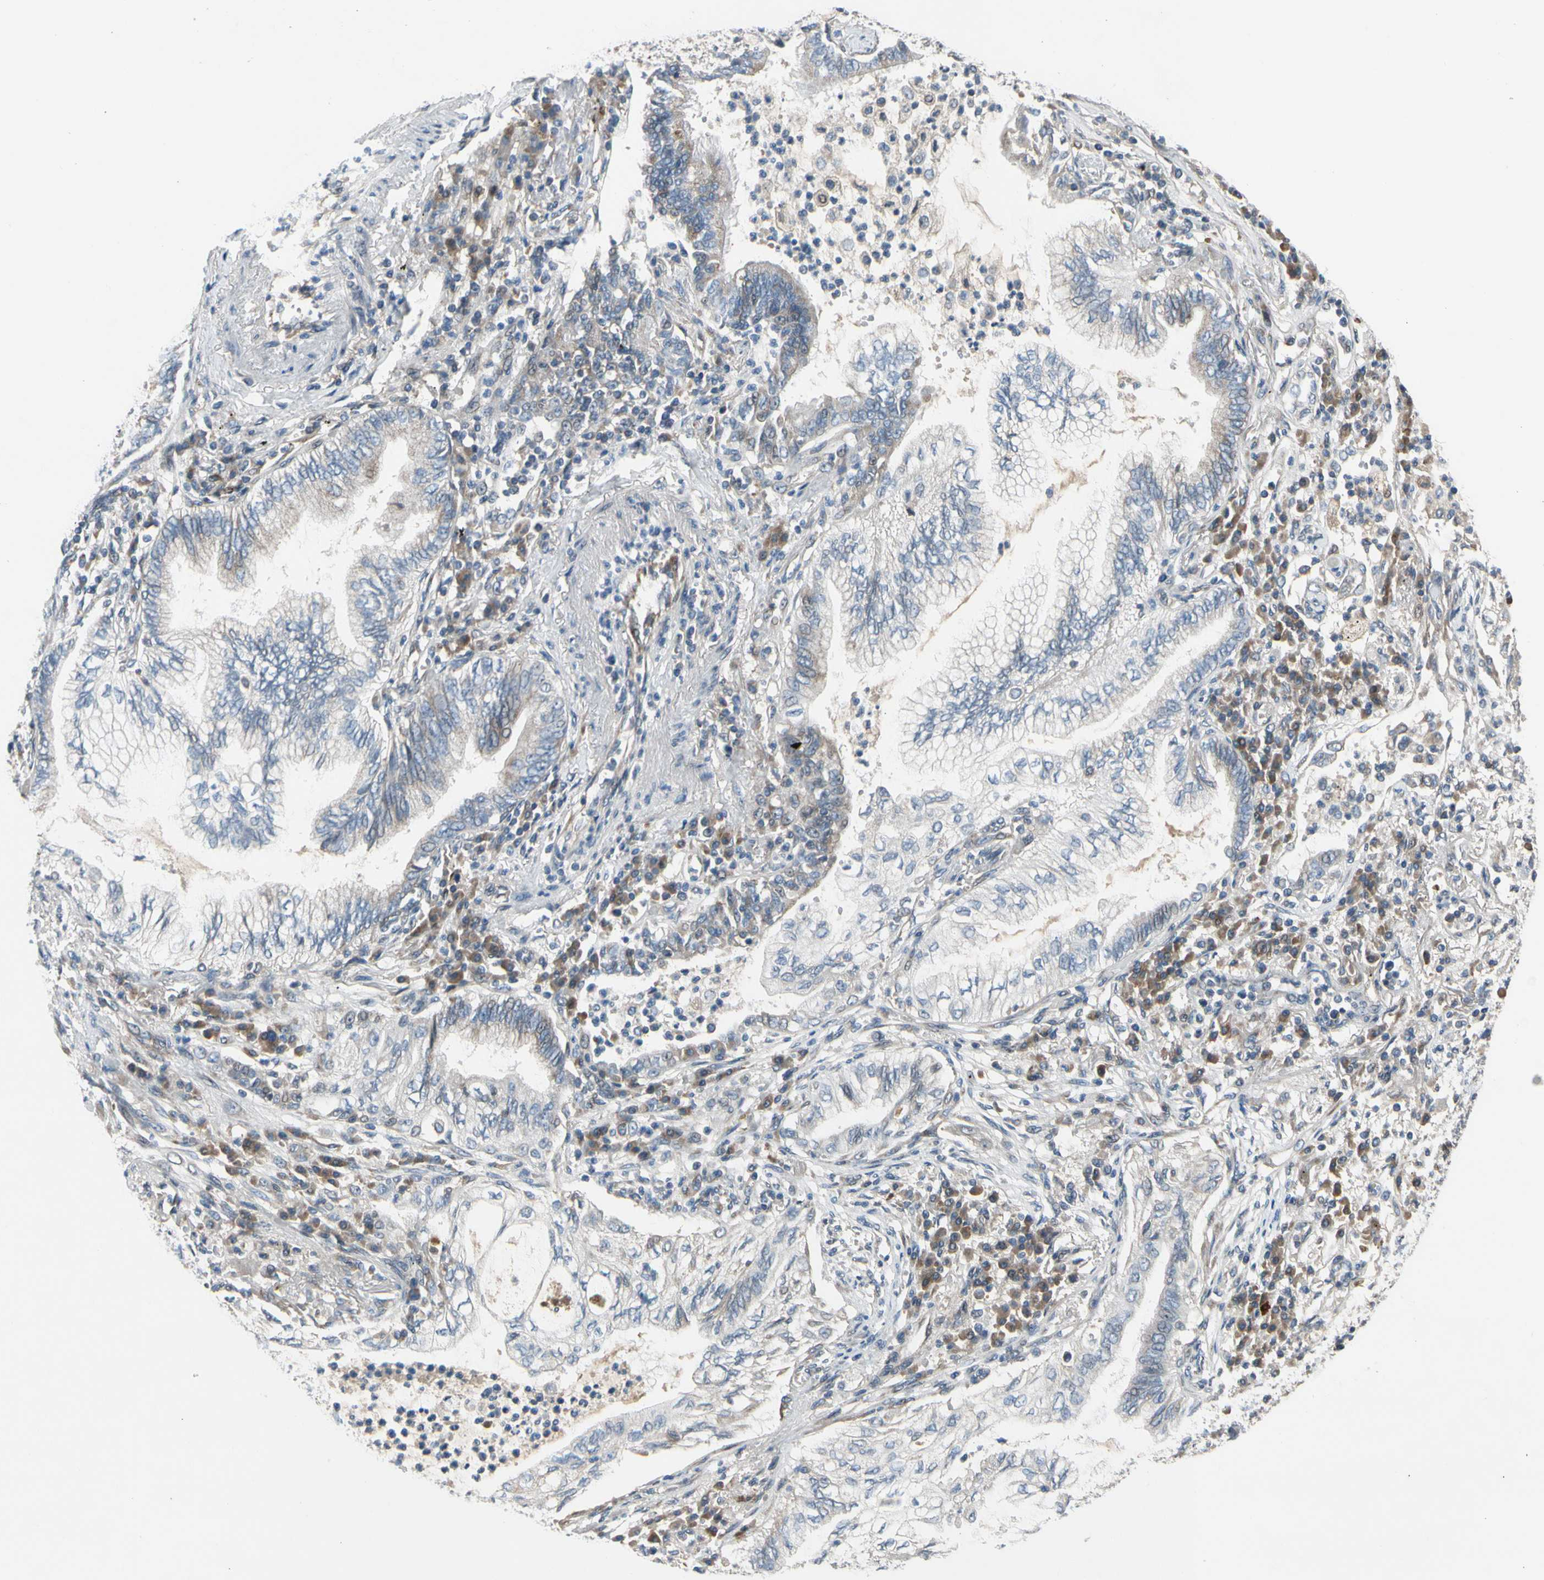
{"staining": {"intensity": "negative", "quantity": "none", "location": "none"}, "tissue": "lung cancer", "cell_type": "Tumor cells", "image_type": "cancer", "snomed": [{"axis": "morphology", "description": "Normal tissue, NOS"}, {"axis": "morphology", "description": "Adenocarcinoma, NOS"}, {"axis": "topography", "description": "Bronchus"}, {"axis": "topography", "description": "Lung"}], "caption": "Tumor cells are negative for brown protein staining in lung cancer (adenocarcinoma). (Brightfield microscopy of DAB IHC at high magnification).", "gene": "NPHP3", "patient": {"sex": "female", "age": 70}}